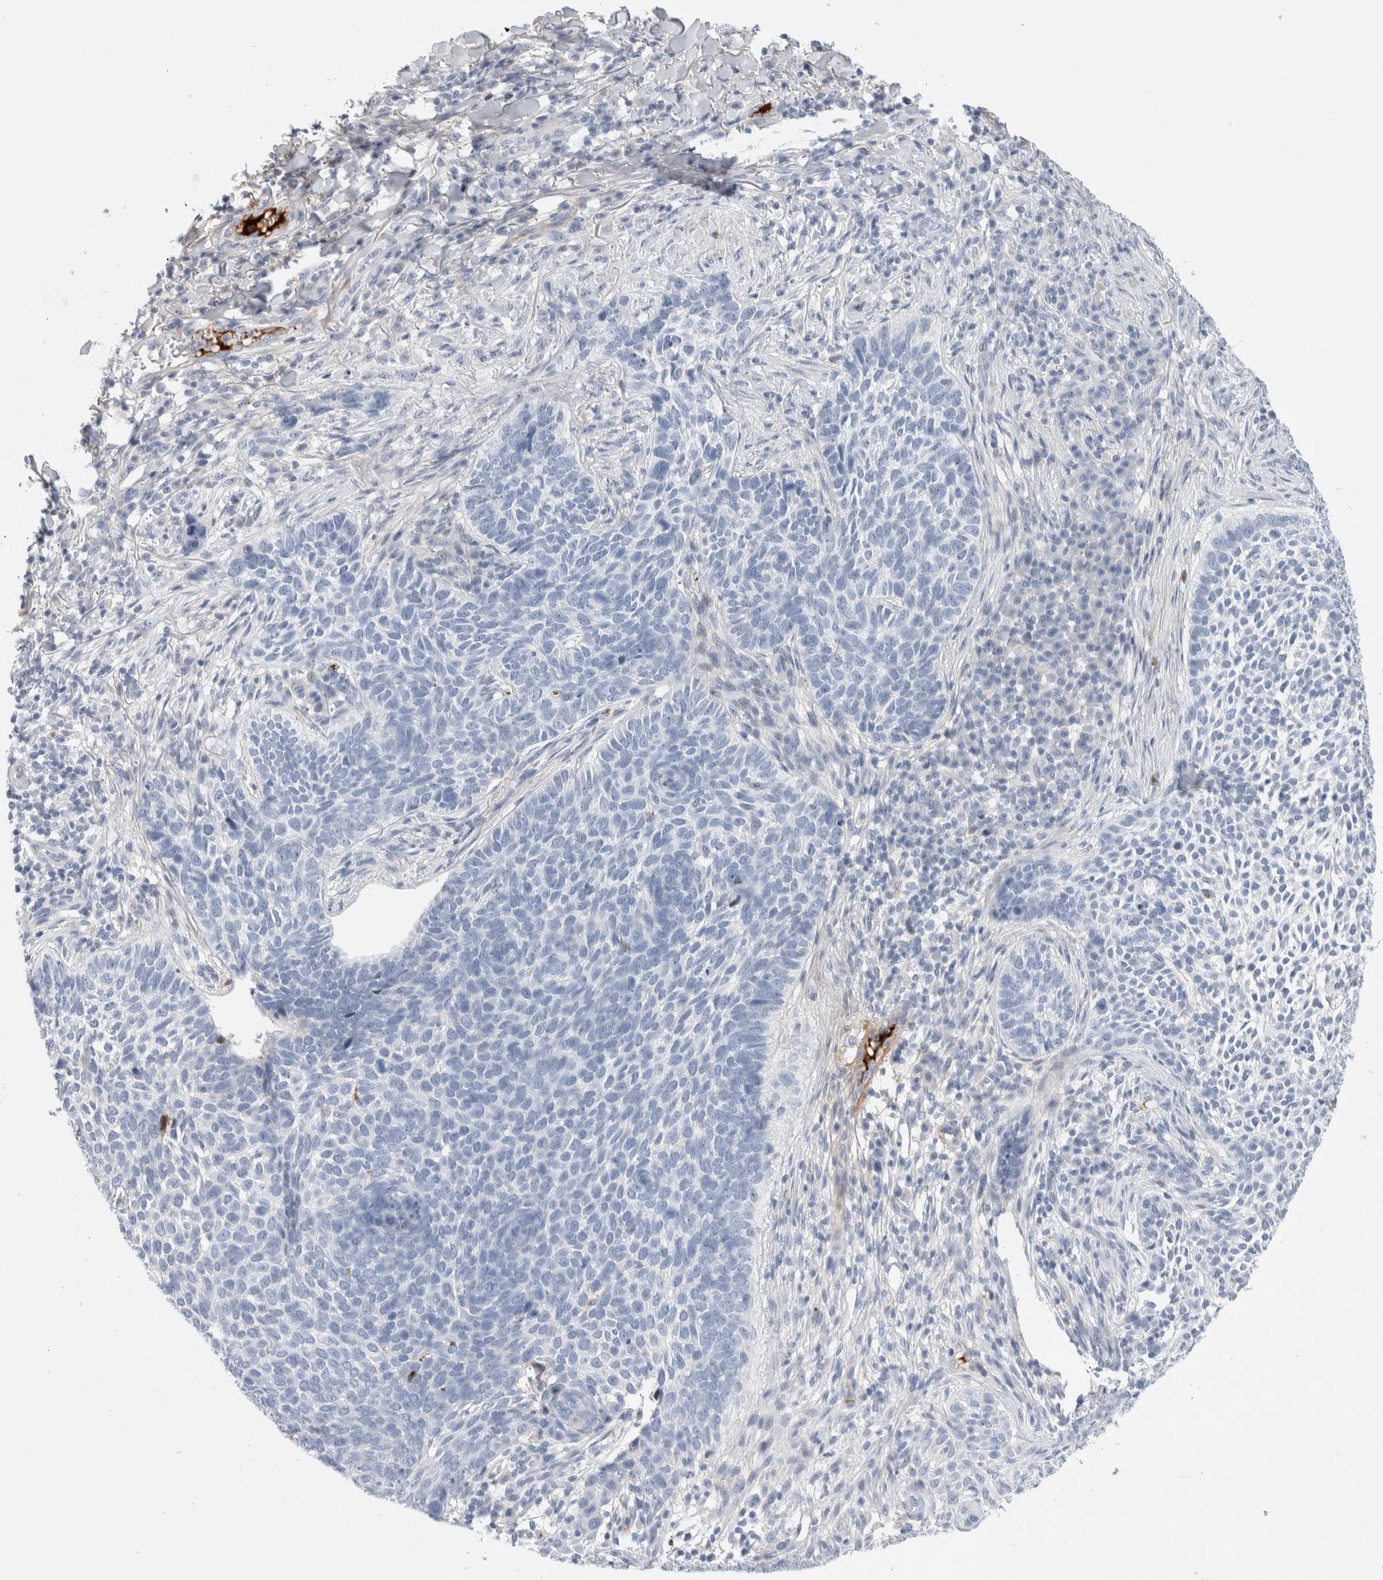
{"staining": {"intensity": "negative", "quantity": "none", "location": "none"}, "tissue": "skin cancer", "cell_type": "Tumor cells", "image_type": "cancer", "snomed": [{"axis": "morphology", "description": "Basal cell carcinoma"}, {"axis": "topography", "description": "Skin"}], "caption": "There is no significant staining in tumor cells of skin cancer.", "gene": "ECHDC2", "patient": {"sex": "female", "age": 64}}